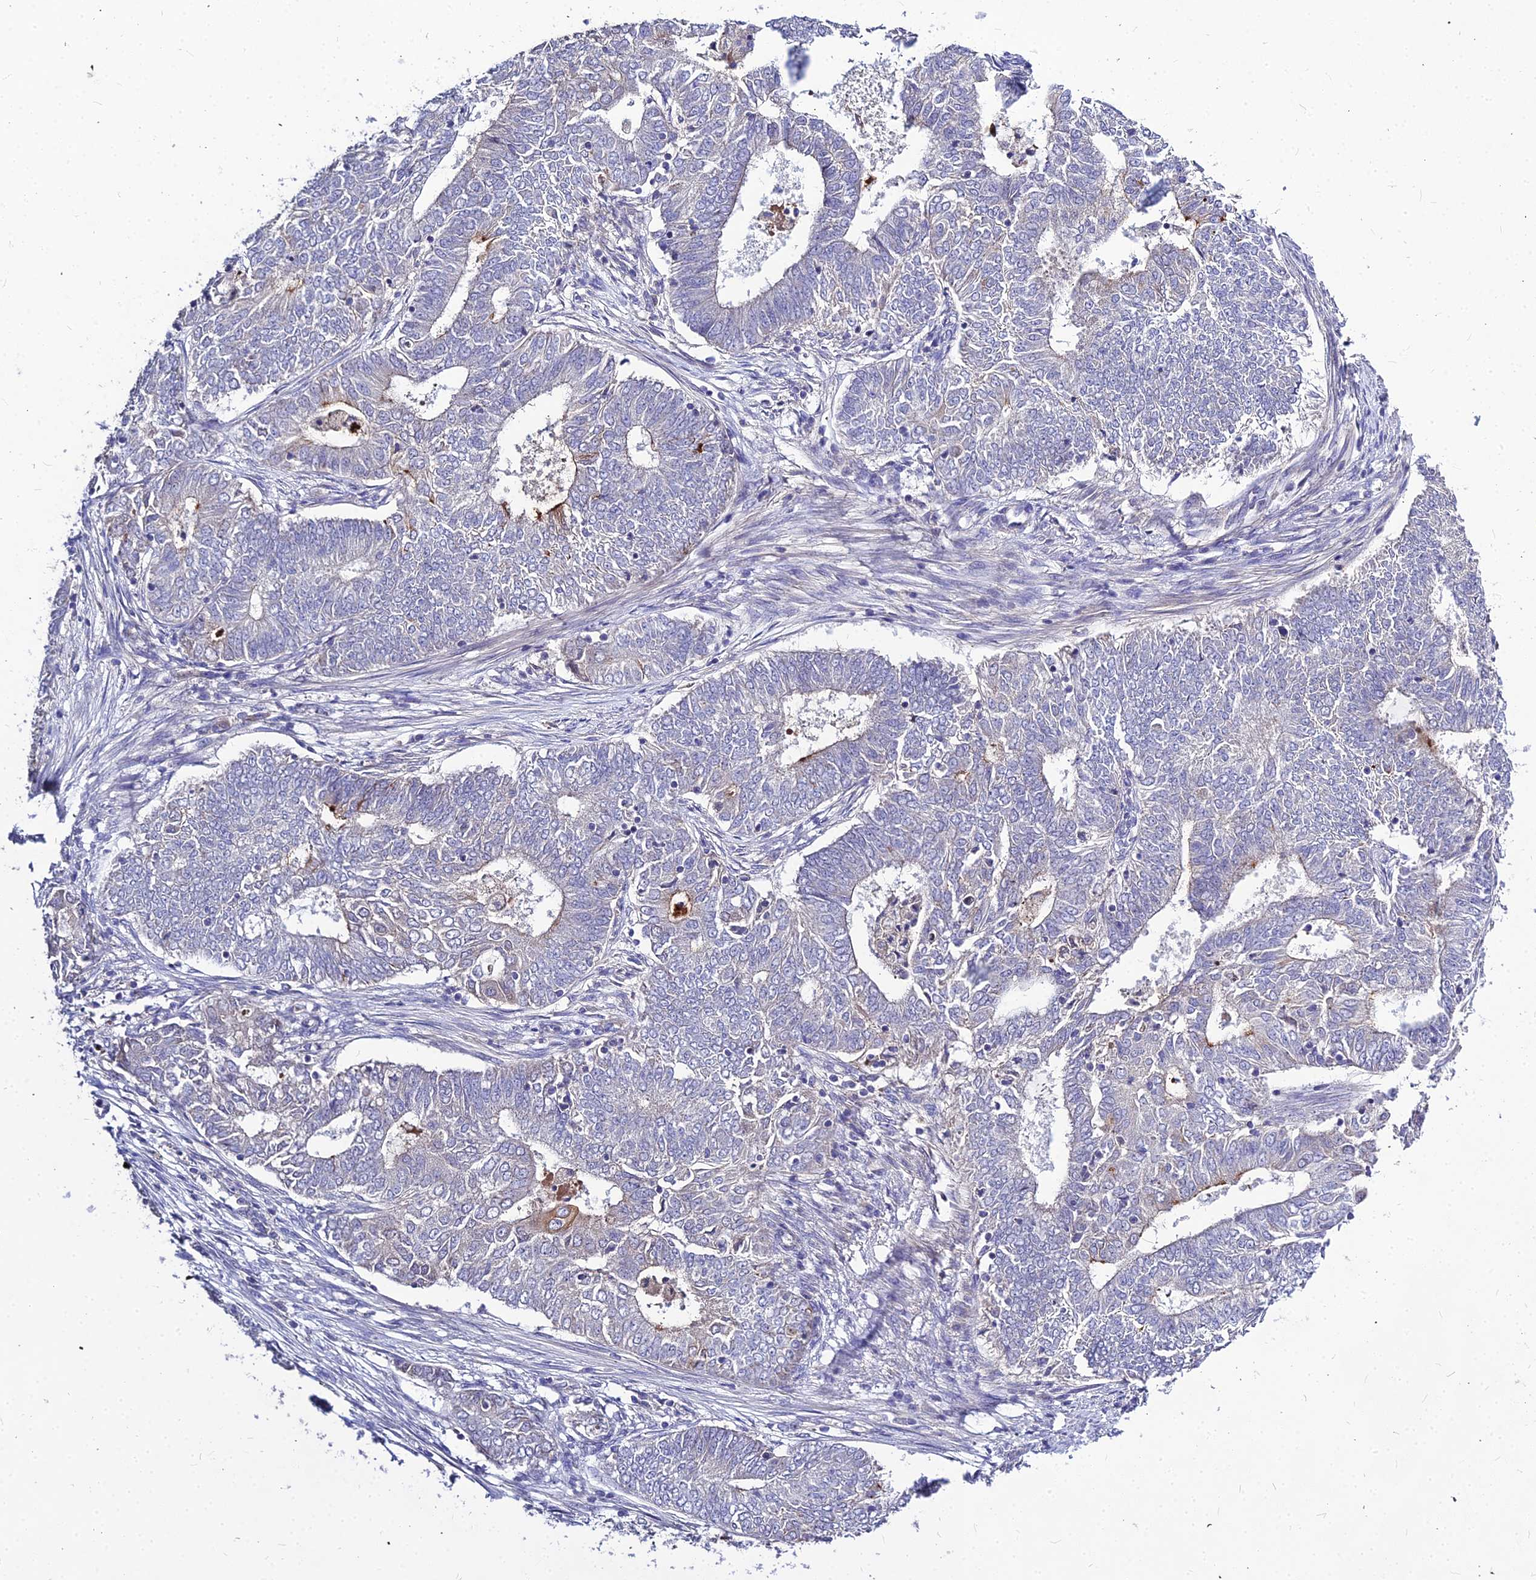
{"staining": {"intensity": "negative", "quantity": "none", "location": "none"}, "tissue": "endometrial cancer", "cell_type": "Tumor cells", "image_type": "cancer", "snomed": [{"axis": "morphology", "description": "Adenocarcinoma, NOS"}, {"axis": "topography", "description": "Endometrium"}], "caption": "Protein analysis of adenocarcinoma (endometrial) demonstrates no significant staining in tumor cells.", "gene": "DMRTA1", "patient": {"sex": "female", "age": 62}}